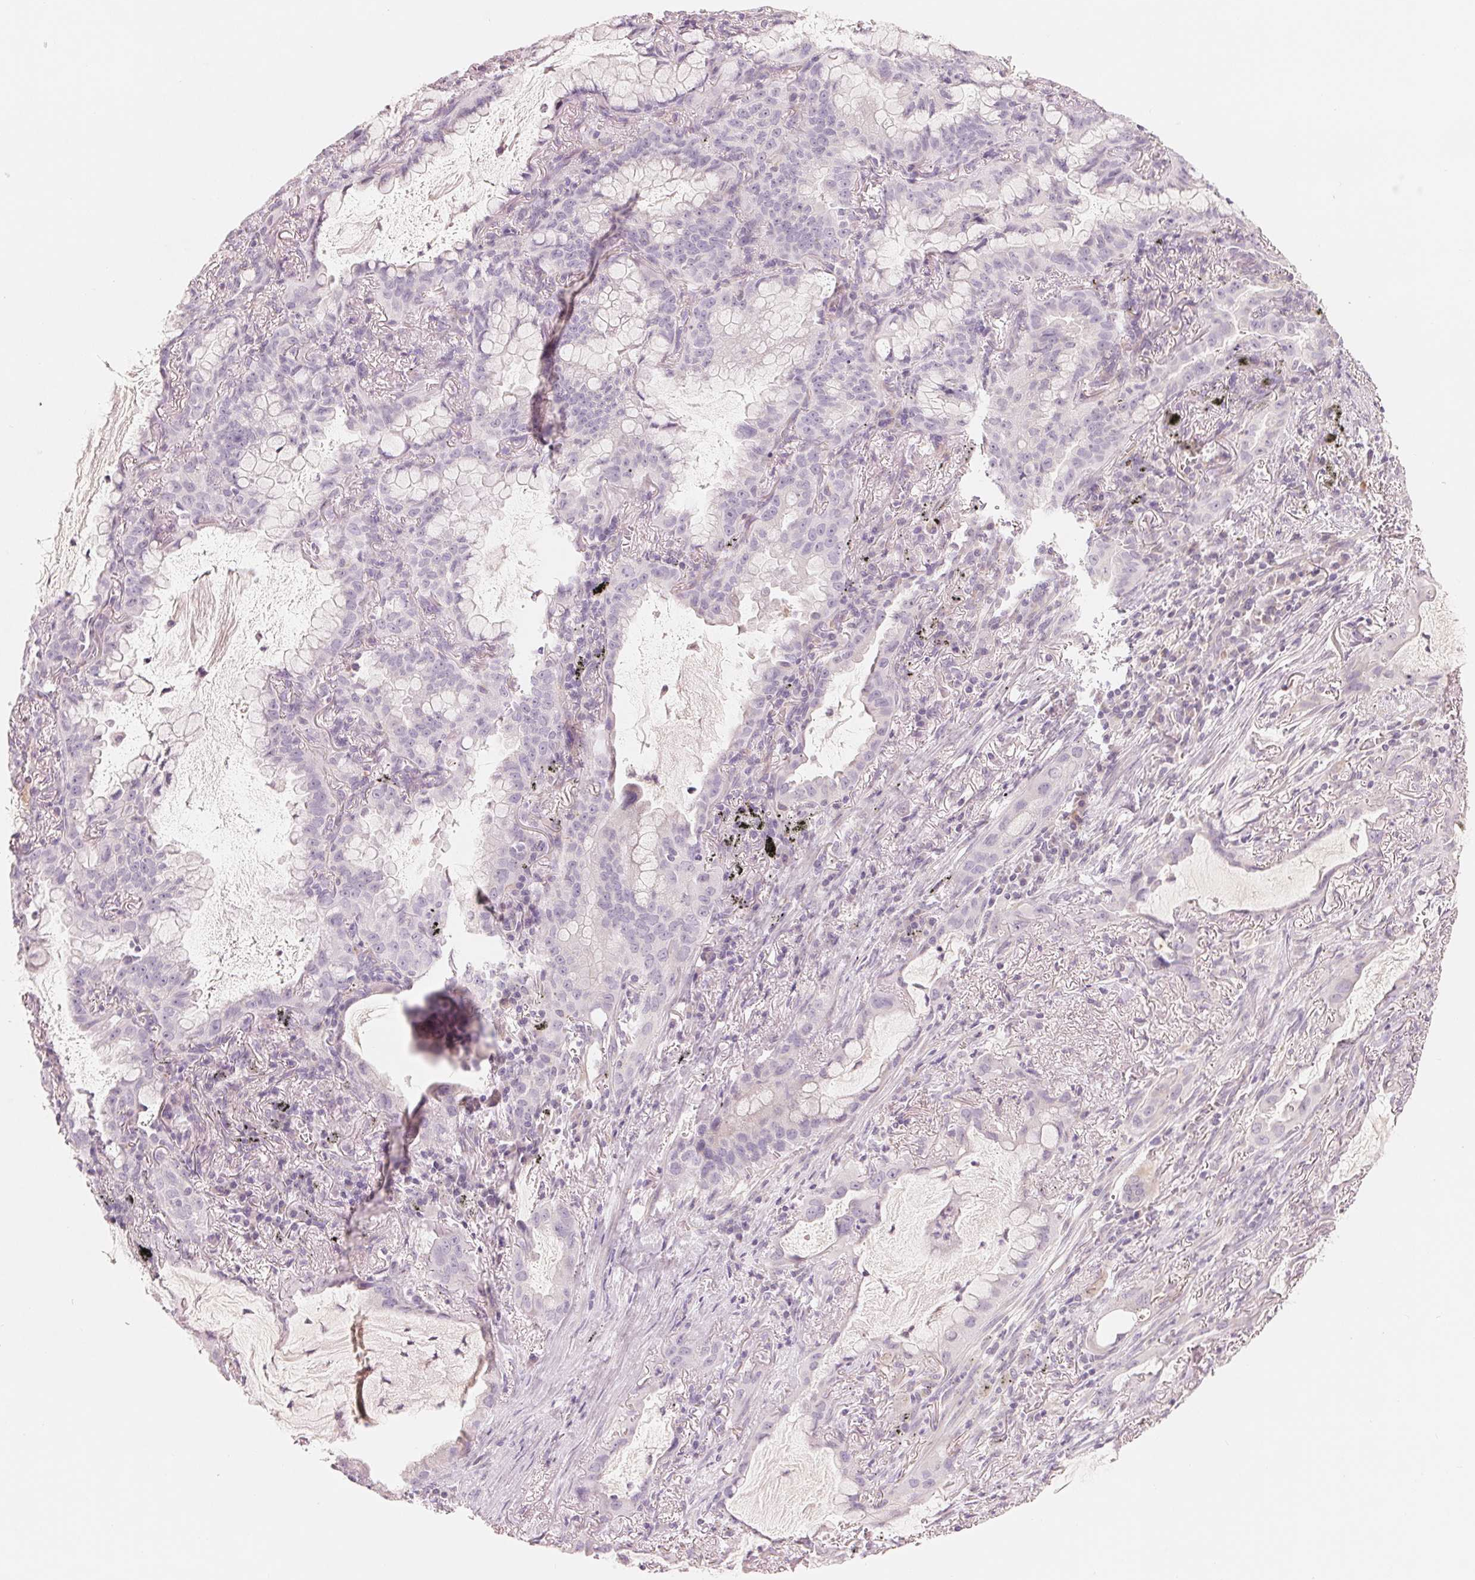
{"staining": {"intensity": "negative", "quantity": "none", "location": "none"}, "tissue": "lung cancer", "cell_type": "Tumor cells", "image_type": "cancer", "snomed": [{"axis": "morphology", "description": "Adenocarcinoma, NOS"}, {"axis": "topography", "description": "Lung"}], "caption": "Lung cancer stained for a protein using immunohistochemistry exhibits no expression tumor cells.", "gene": "CFHR2", "patient": {"sex": "male", "age": 65}}